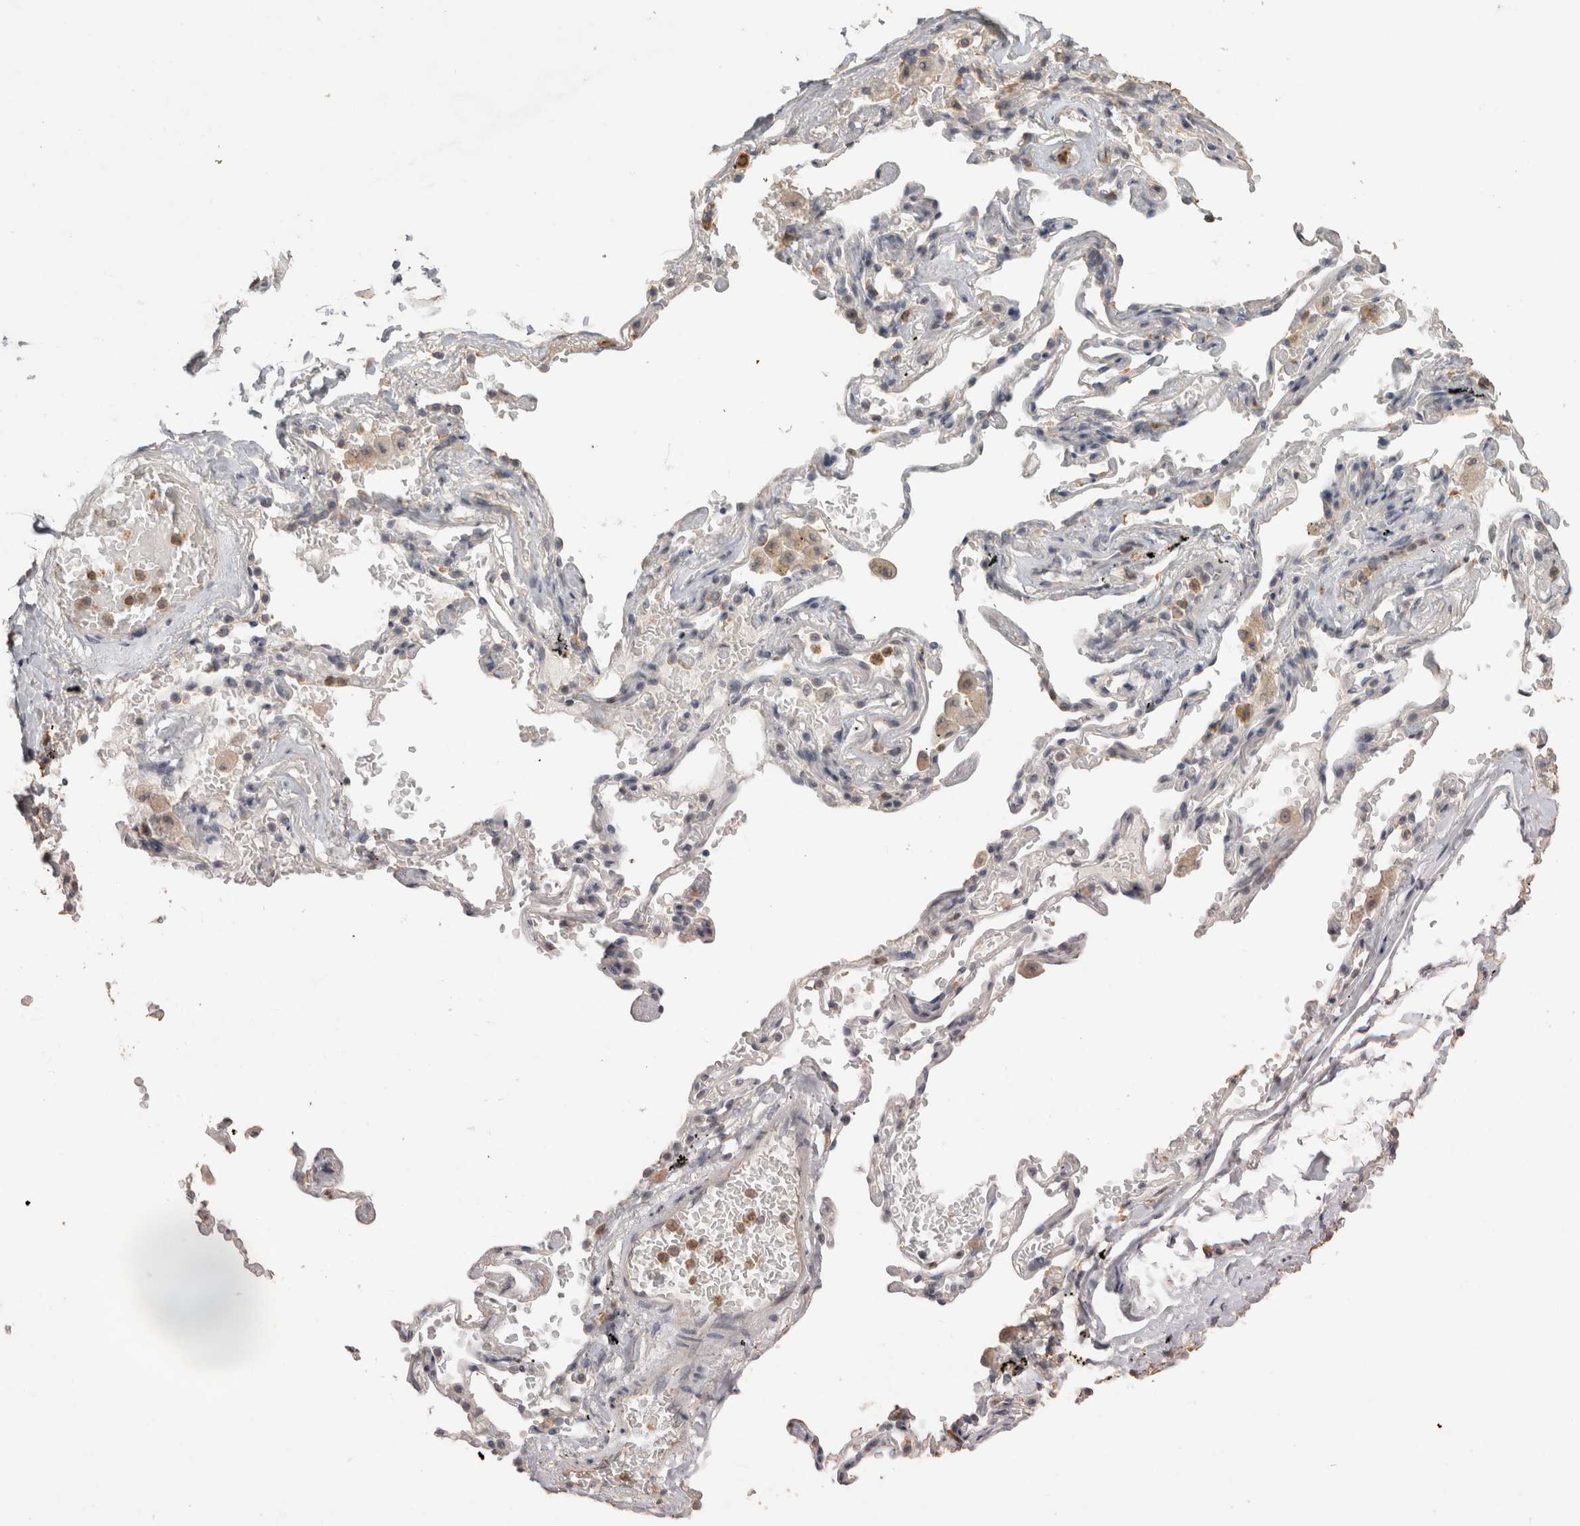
{"staining": {"intensity": "strong", "quantity": ">75%", "location": "cytoplasmic/membranous"}, "tissue": "adipose tissue", "cell_type": "Adipocytes", "image_type": "normal", "snomed": [{"axis": "morphology", "description": "Normal tissue, NOS"}, {"axis": "topography", "description": "Cartilage tissue"}, {"axis": "topography", "description": "Lung"}], "caption": "Protein staining demonstrates strong cytoplasmic/membranous expression in approximately >75% of adipocytes in normal adipose tissue. (DAB IHC, brown staining for protein, blue staining for nuclei).", "gene": "REPS2", "patient": {"sex": "female", "age": 77}}